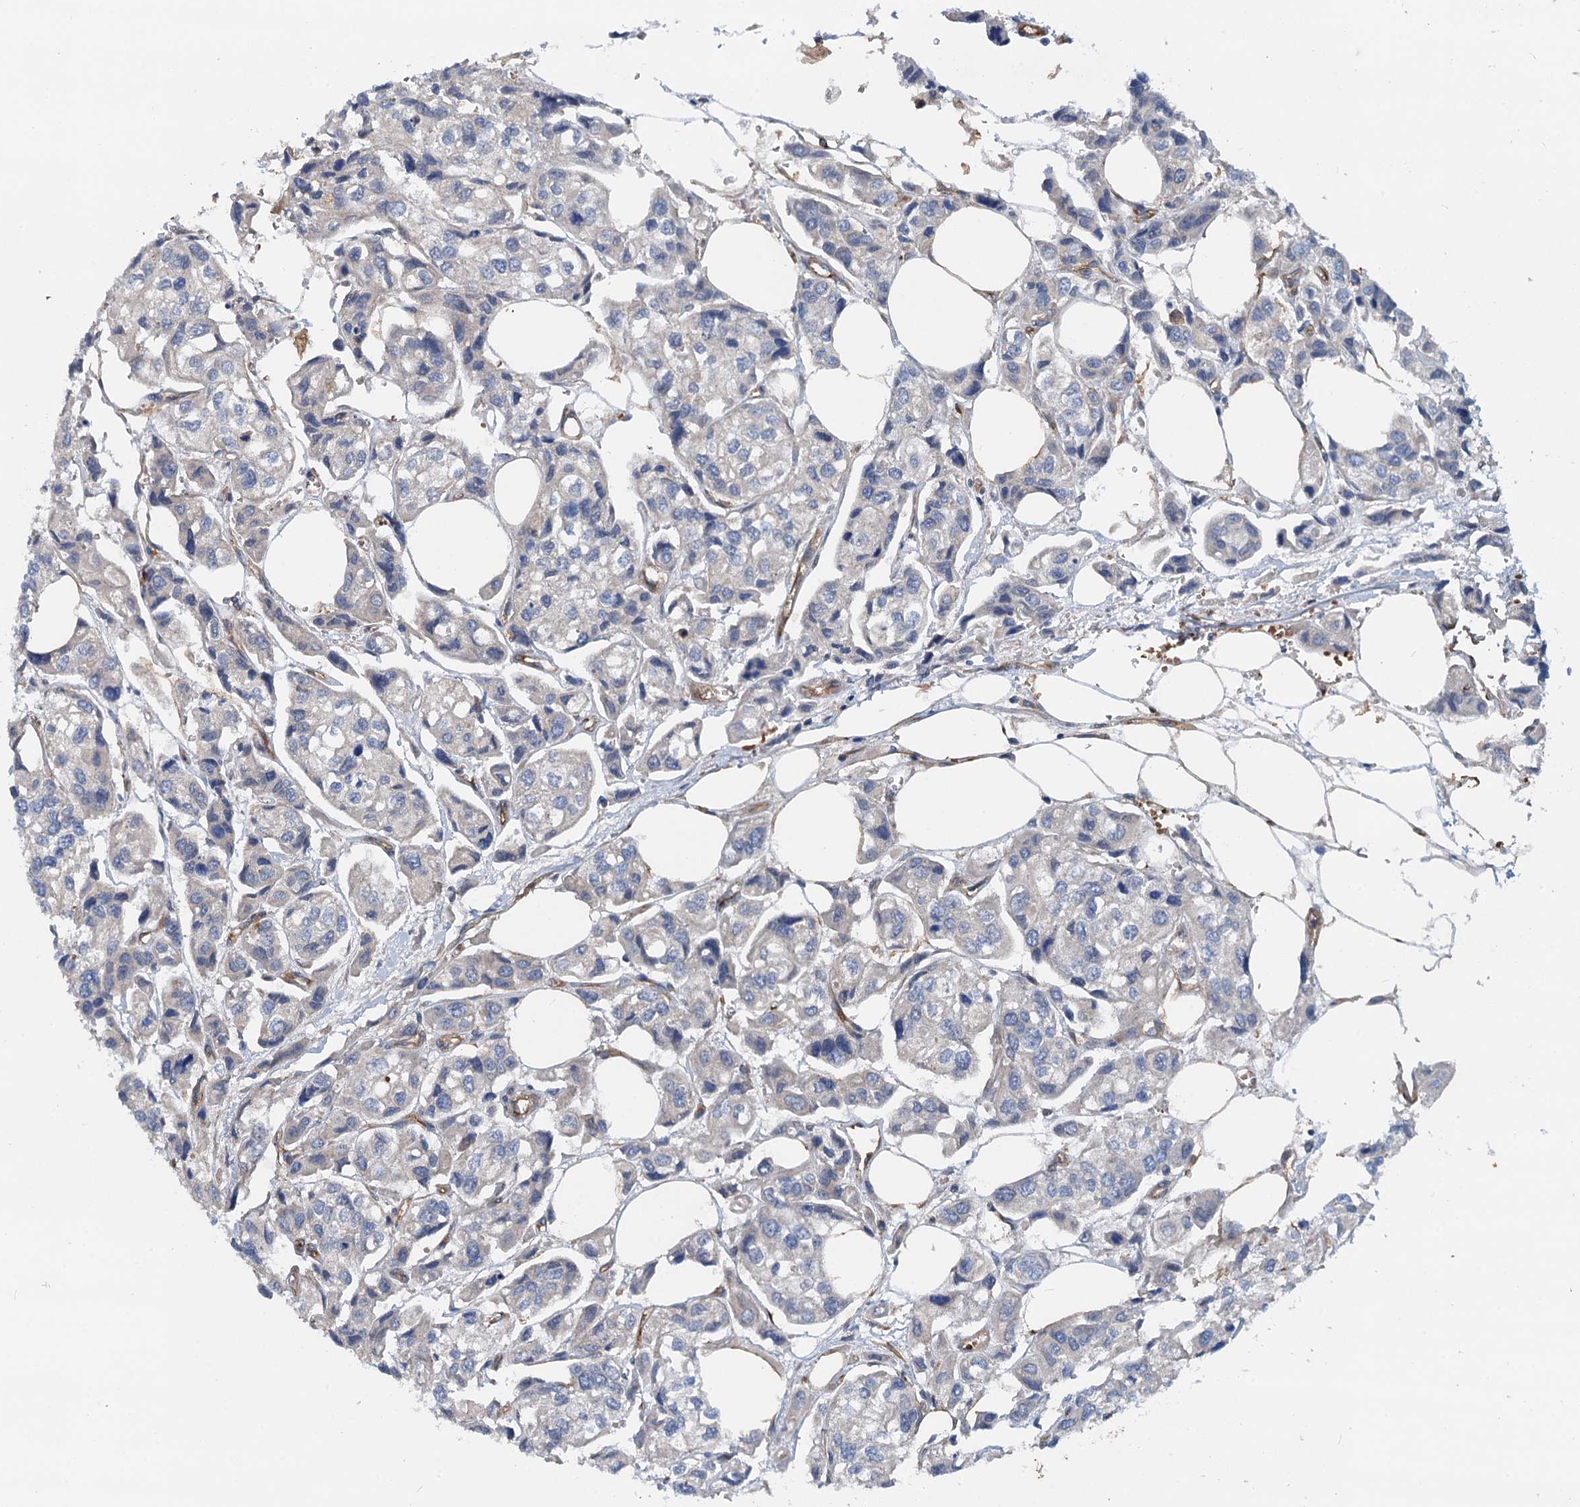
{"staining": {"intensity": "negative", "quantity": "none", "location": "none"}, "tissue": "urothelial cancer", "cell_type": "Tumor cells", "image_type": "cancer", "snomed": [{"axis": "morphology", "description": "Urothelial carcinoma, High grade"}, {"axis": "topography", "description": "Urinary bladder"}], "caption": "Protein analysis of urothelial carcinoma (high-grade) shows no significant staining in tumor cells. (Stains: DAB (3,3'-diaminobenzidine) immunohistochemistry with hematoxylin counter stain, Microscopy: brightfield microscopy at high magnification).", "gene": "ROGDI", "patient": {"sex": "male", "age": 67}}